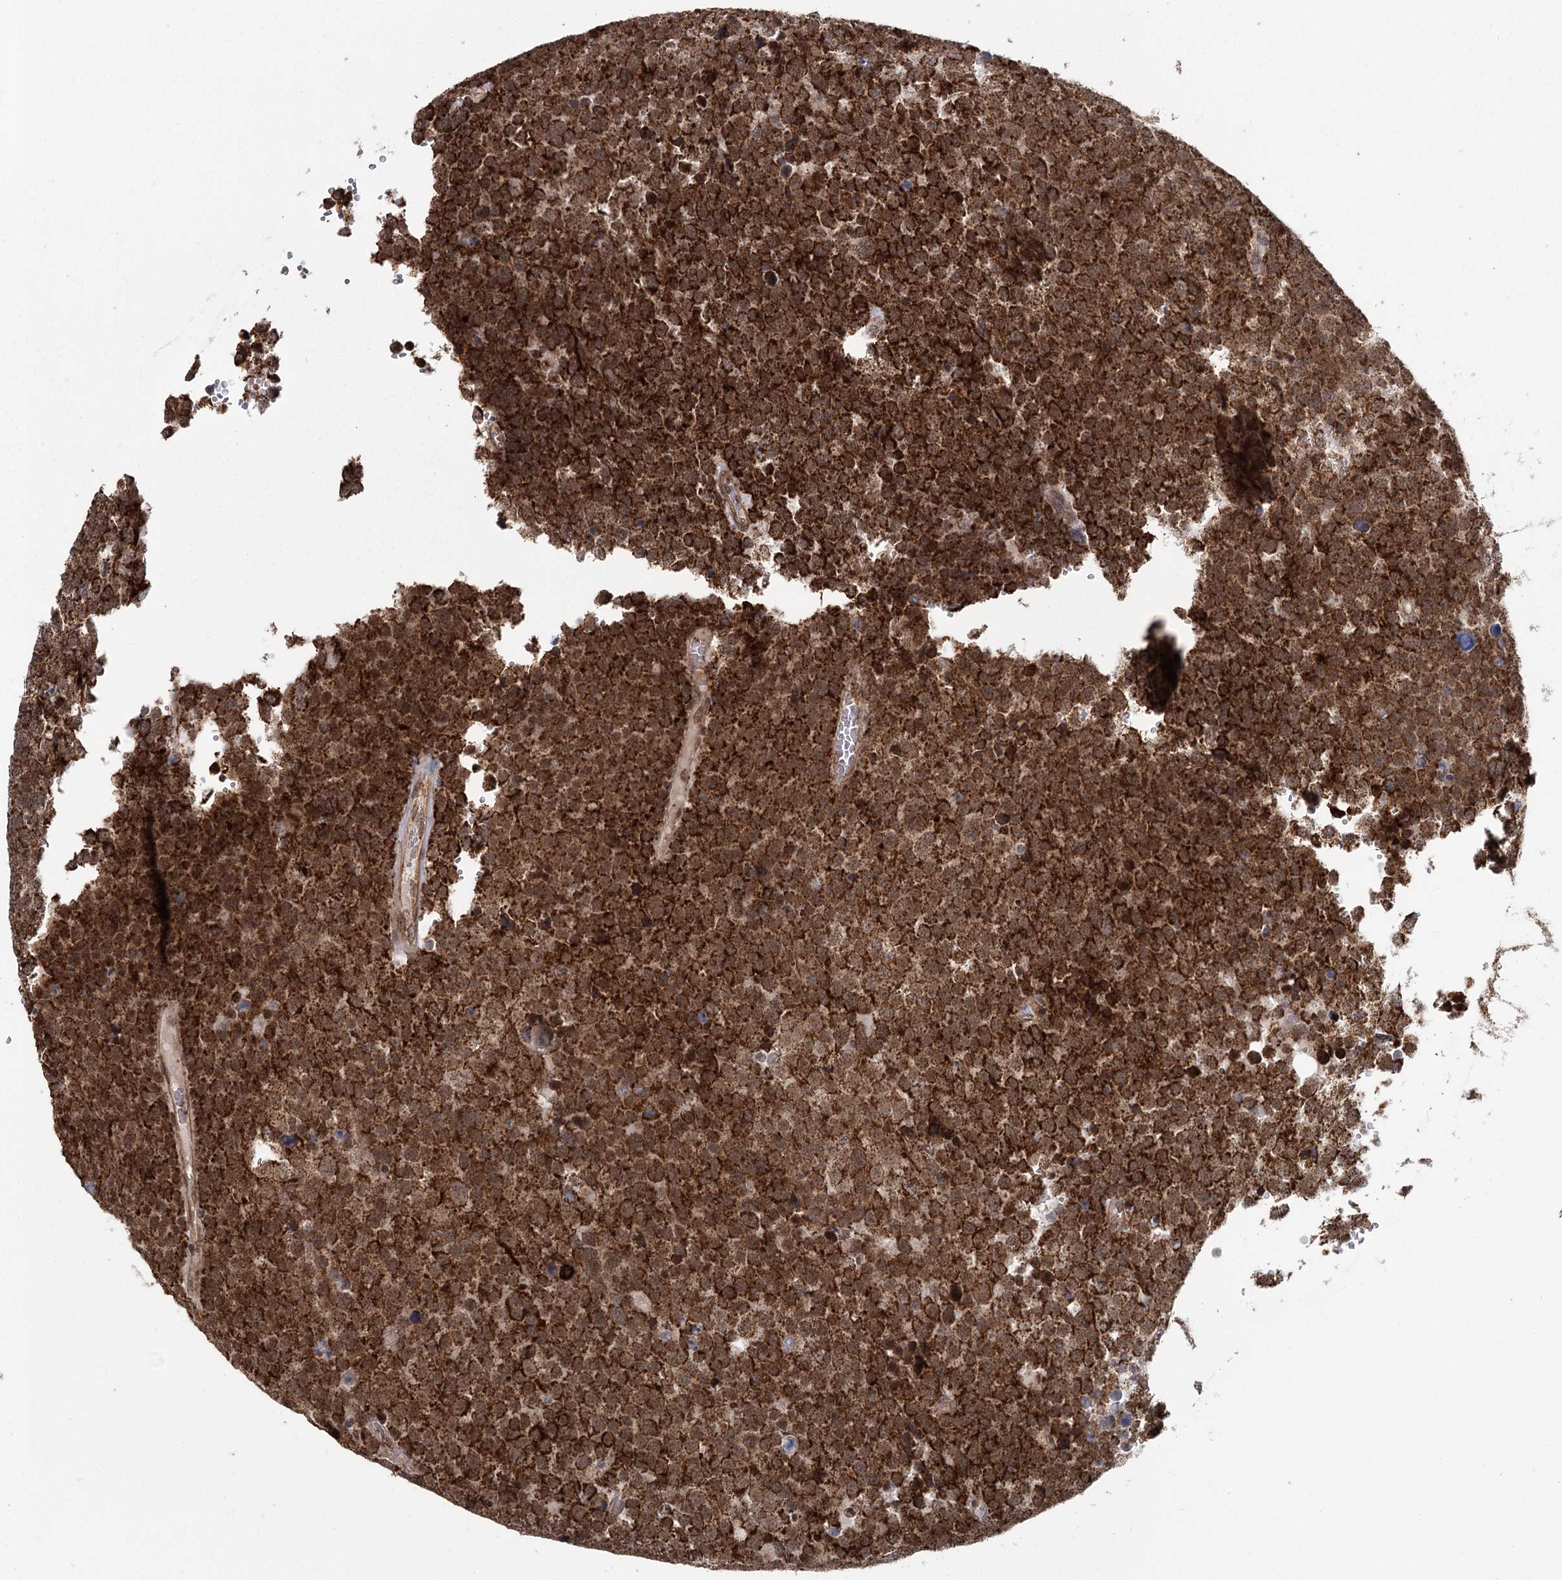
{"staining": {"intensity": "strong", "quantity": ">75%", "location": "cytoplasmic/membranous"}, "tissue": "testis cancer", "cell_type": "Tumor cells", "image_type": "cancer", "snomed": [{"axis": "morphology", "description": "Seminoma, NOS"}, {"axis": "topography", "description": "Testis"}], "caption": "Immunohistochemical staining of human testis cancer (seminoma) displays strong cytoplasmic/membranous protein positivity in about >75% of tumor cells.", "gene": "ZCCHC24", "patient": {"sex": "male", "age": 71}}